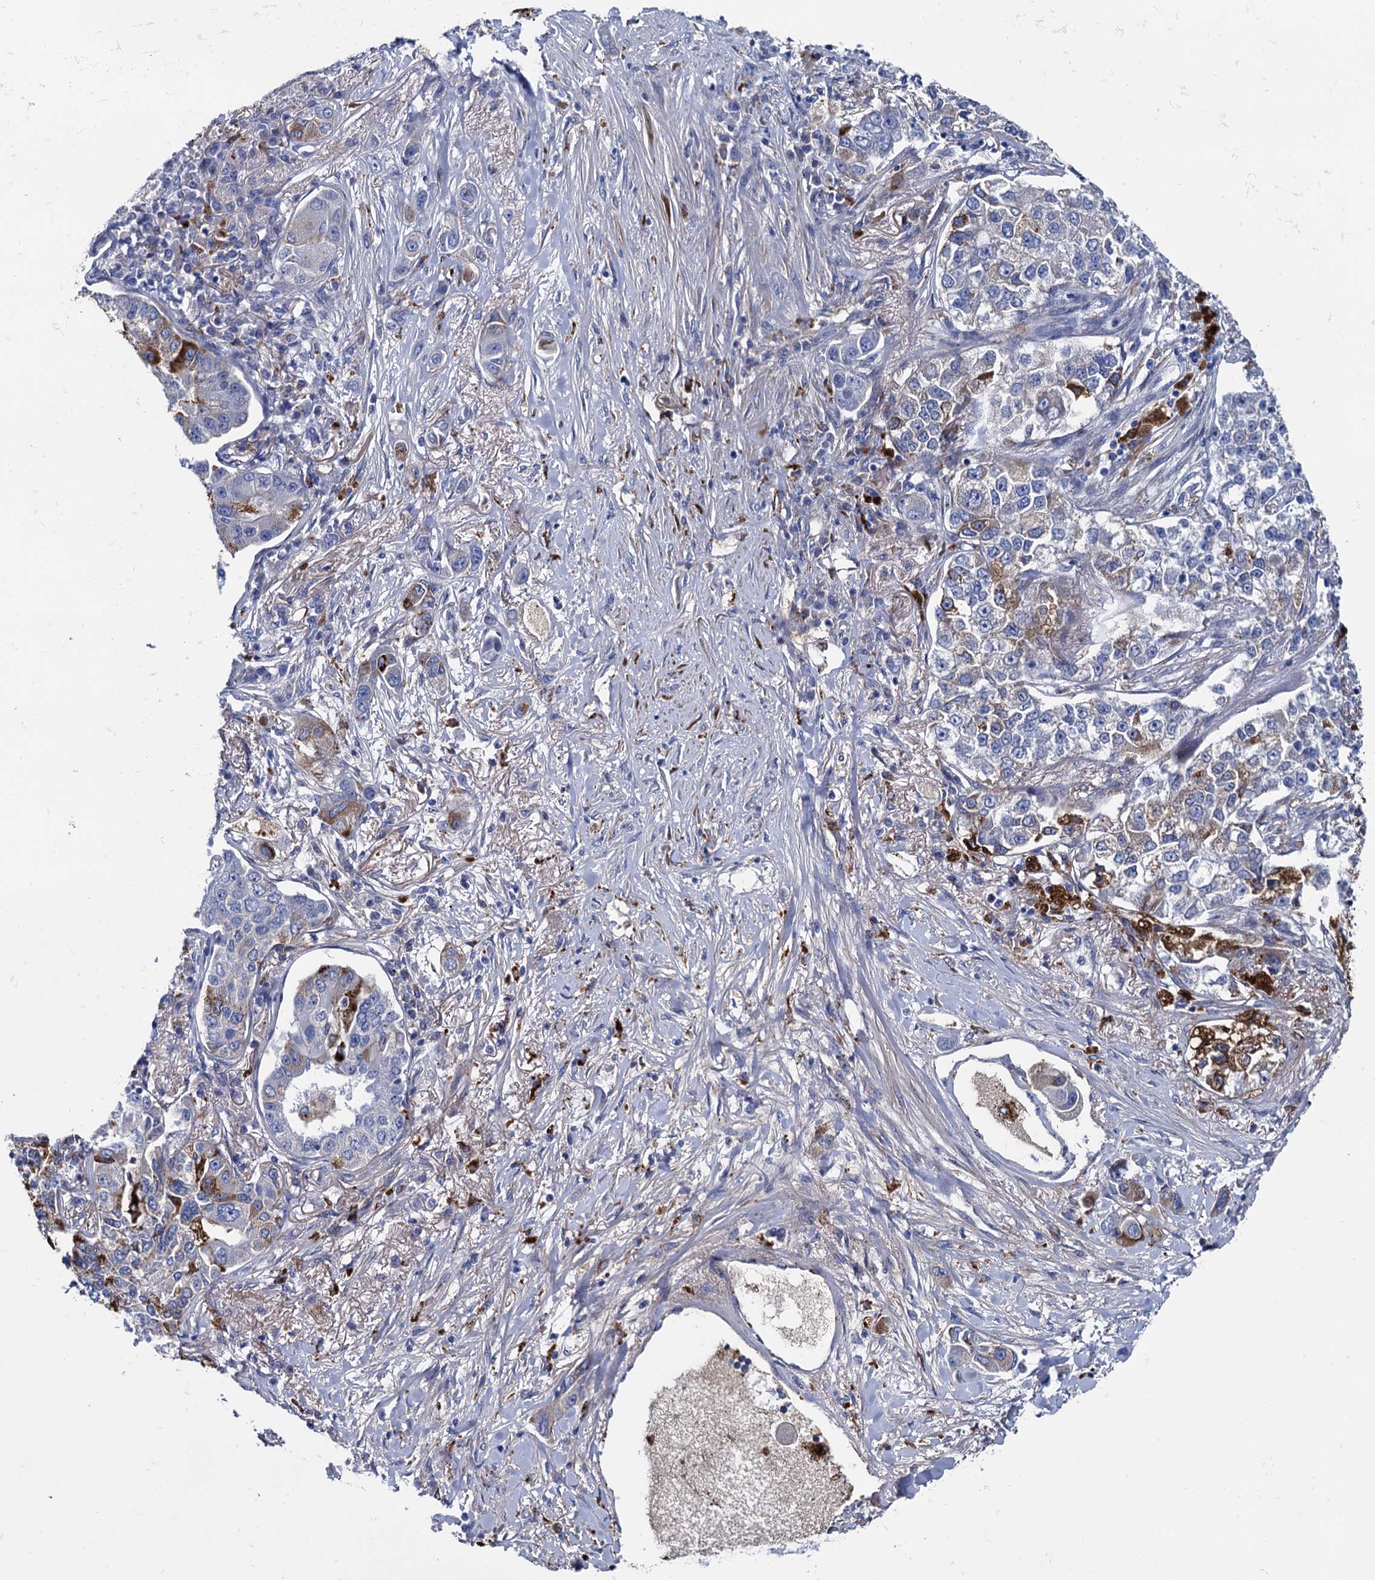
{"staining": {"intensity": "moderate", "quantity": "<25%", "location": "cytoplasmic/membranous"}, "tissue": "lung cancer", "cell_type": "Tumor cells", "image_type": "cancer", "snomed": [{"axis": "morphology", "description": "Adenocarcinoma, NOS"}, {"axis": "topography", "description": "Lung"}], "caption": "An image of human lung cancer (adenocarcinoma) stained for a protein demonstrates moderate cytoplasmic/membranous brown staining in tumor cells.", "gene": "APOD", "patient": {"sex": "male", "age": 49}}